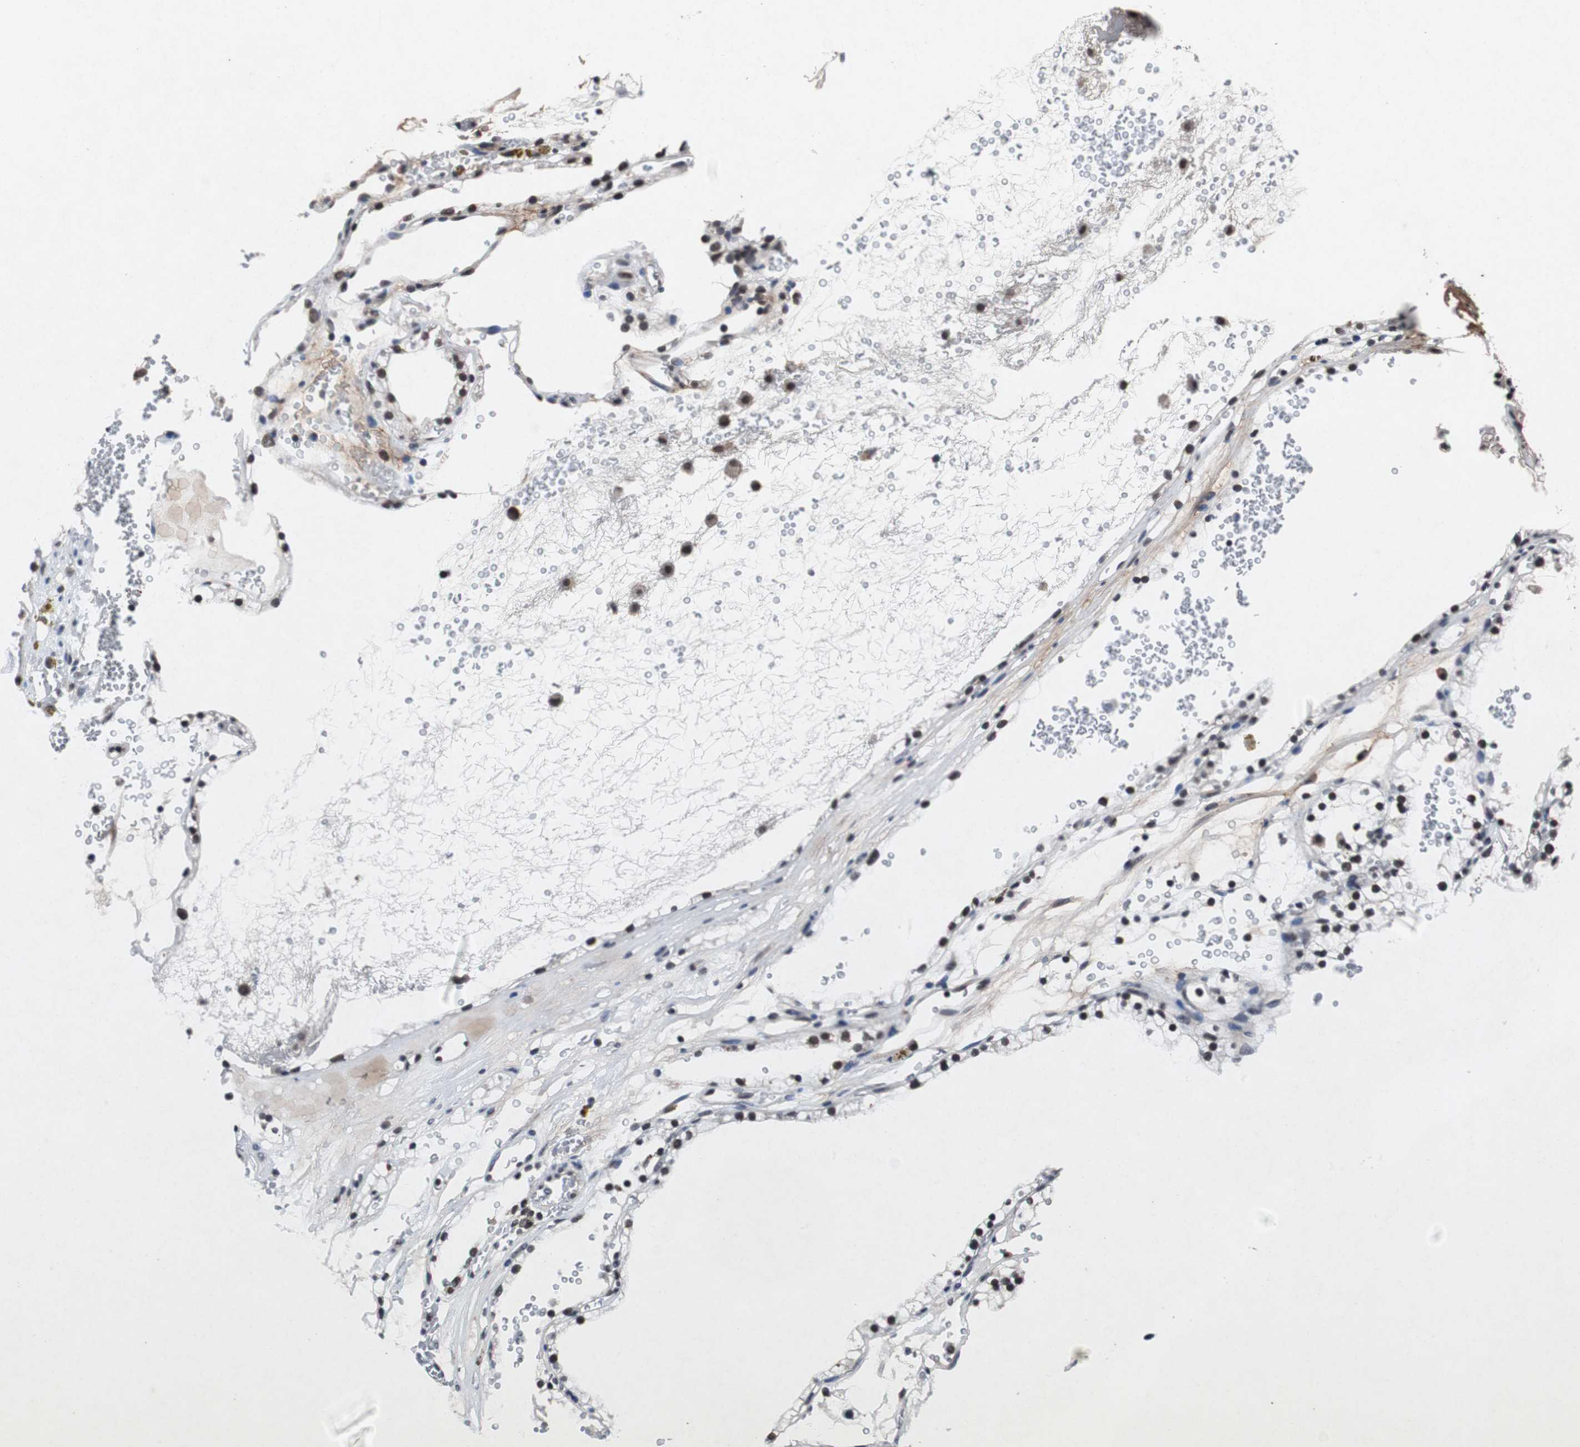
{"staining": {"intensity": "moderate", "quantity": "25%-75%", "location": "nuclear"}, "tissue": "renal cancer", "cell_type": "Tumor cells", "image_type": "cancer", "snomed": [{"axis": "morphology", "description": "Adenocarcinoma, NOS"}, {"axis": "topography", "description": "Kidney"}], "caption": "DAB (3,3'-diaminobenzidine) immunohistochemical staining of renal cancer (adenocarcinoma) reveals moderate nuclear protein expression in approximately 25%-75% of tumor cells.", "gene": "TP63", "patient": {"sex": "female", "age": 41}}